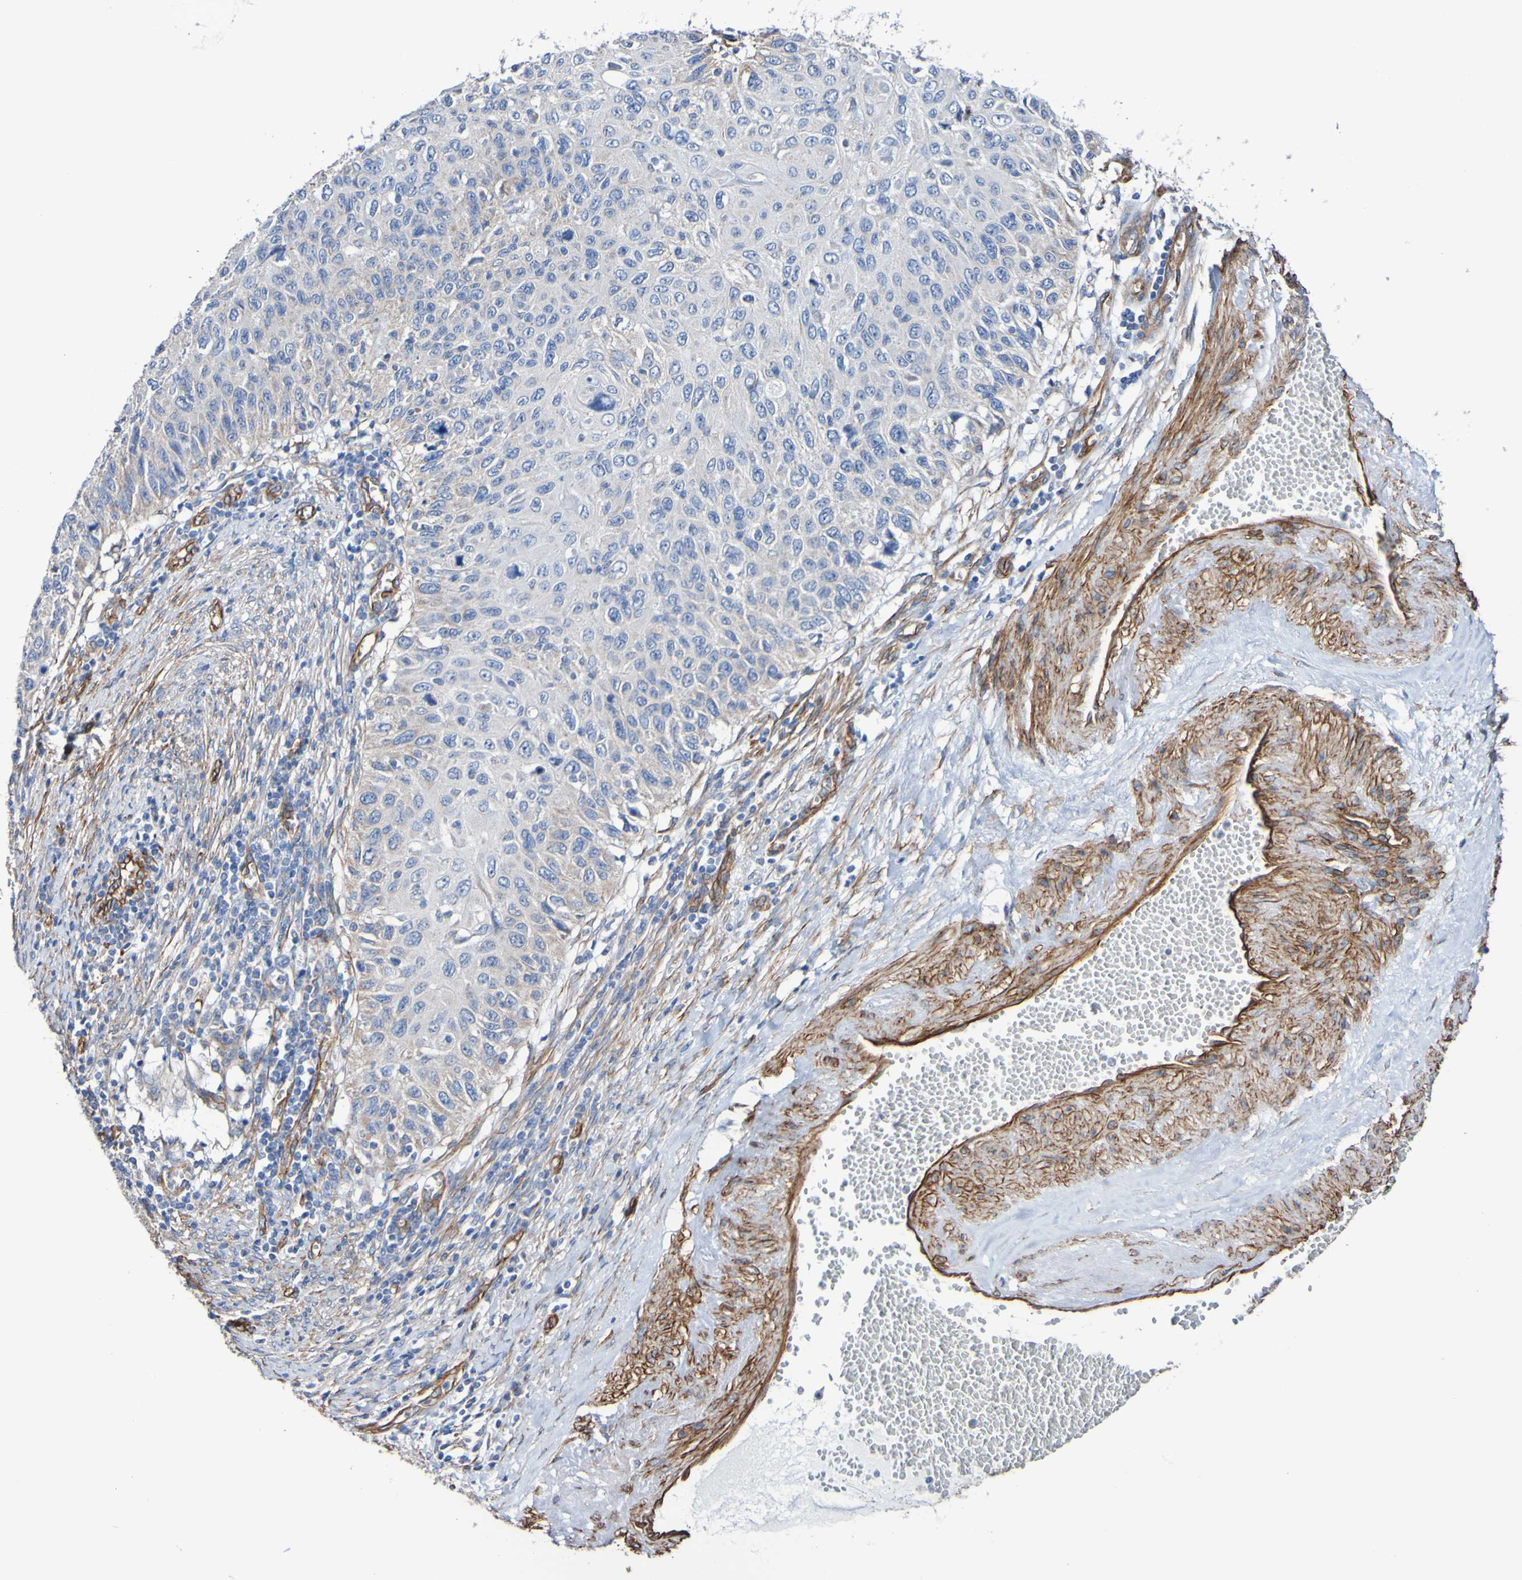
{"staining": {"intensity": "negative", "quantity": "none", "location": "none"}, "tissue": "cervical cancer", "cell_type": "Tumor cells", "image_type": "cancer", "snomed": [{"axis": "morphology", "description": "Squamous cell carcinoma, NOS"}, {"axis": "topography", "description": "Cervix"}], "caption": "This is an IHC photomicrograph of human cervical cancer (squamous cell carcinoma). There is no expression in tumor cells.", "gene": "ELMOD3", "patient": {"sex": "female", "age": 70}}